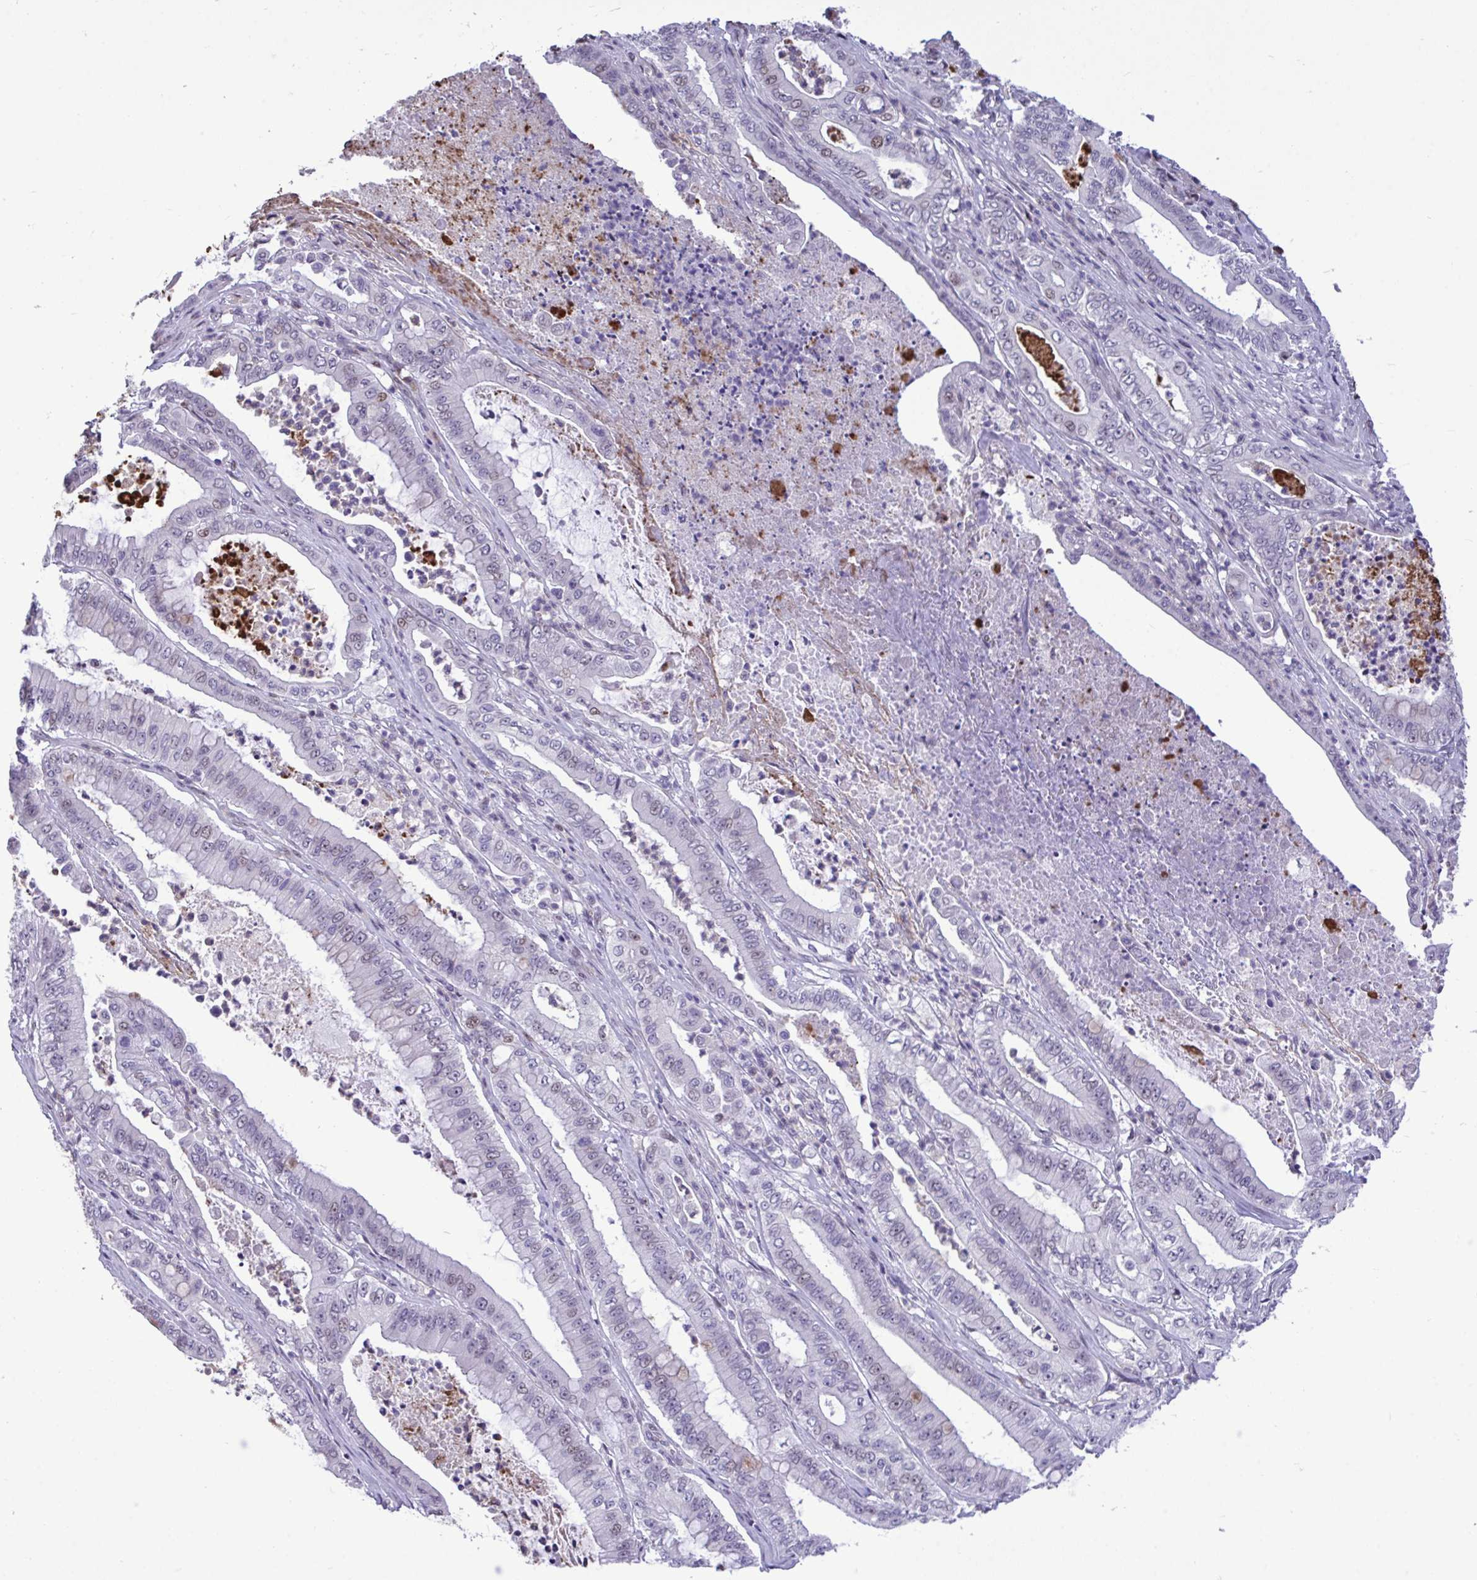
{"staining": {"intensity": "moderate", "quantity": "<25%", "location": "nuclear"}, "tissue": "pancreatic cancer", "cell_type": "Tumor cells", "image_type": "cancer", "snomed": [{"axis": "morphology", "description": "Adenocarcinoma, NOS"}, {"axis": "topography", "description": "Pancreas"}], "caption": "Tumor cells exhibit low levels of moderate nuclear staining in approximately <25% of cells in pancreatic adenocarcinoma.", "gene": "C1QL2", "patient": {"sex": "male", "age": 71}}